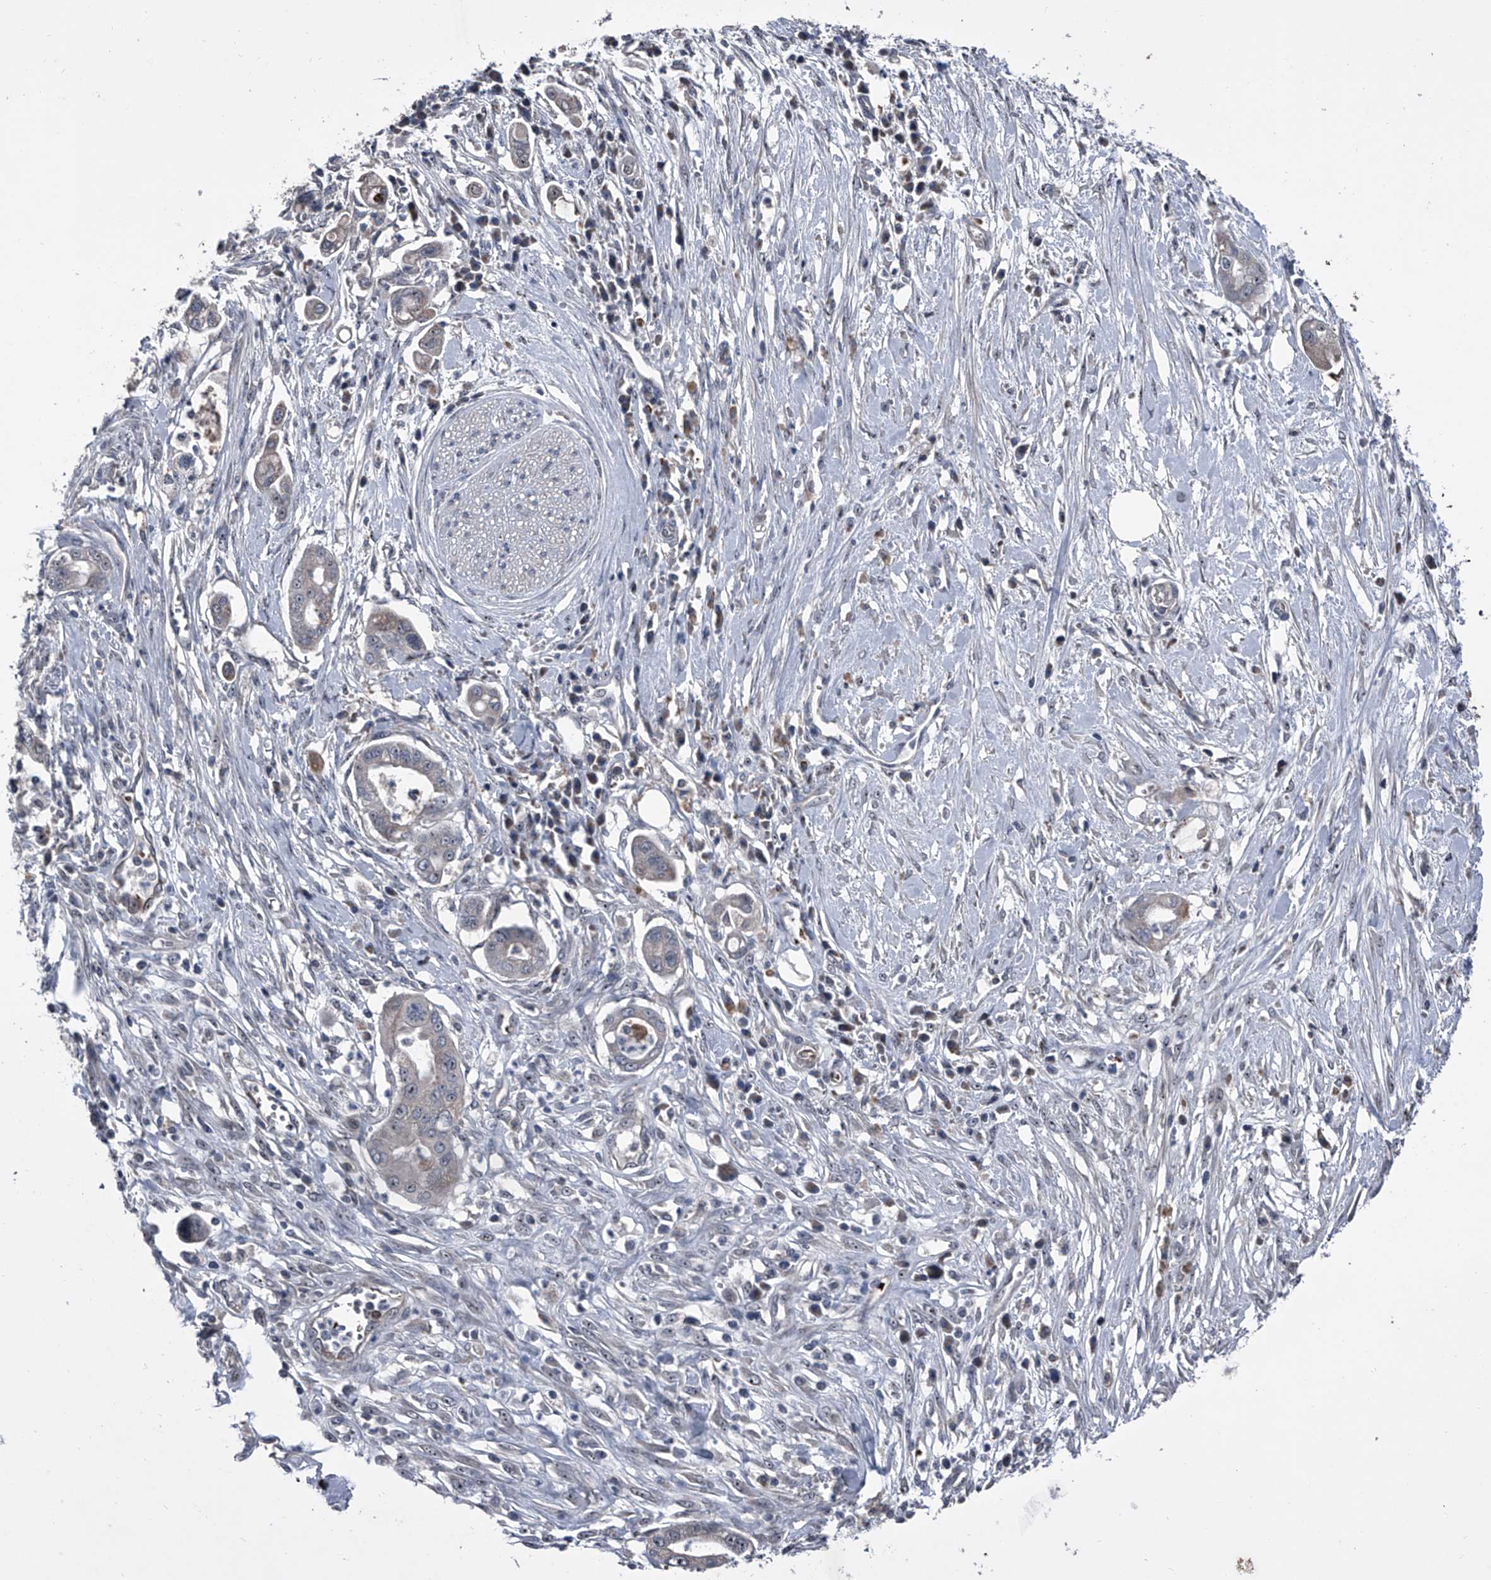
{"staining": {"intensity": "moderate", "quantity": "<25%", "location": "cytoplasmic/membranous"}, "tissue": "pancreatic cancer", "cell_type": "Tumor cells", "image_type": "cancer", "snomed": [{"axis": "morphology", "description": "Adenocarcinoma, NOS"}, {"axis": "topography", "description": "Pancreas"}], "caption": "Approximately <25% of tumor cells in adenocarcinoma (pancreatic) exhibit moderate cytoplasmic/membranous protein positivity as visualized by brown immunohistochemical staining.", "gene": "CEP85L", "patient": {"sex": "male", "age": 68}}